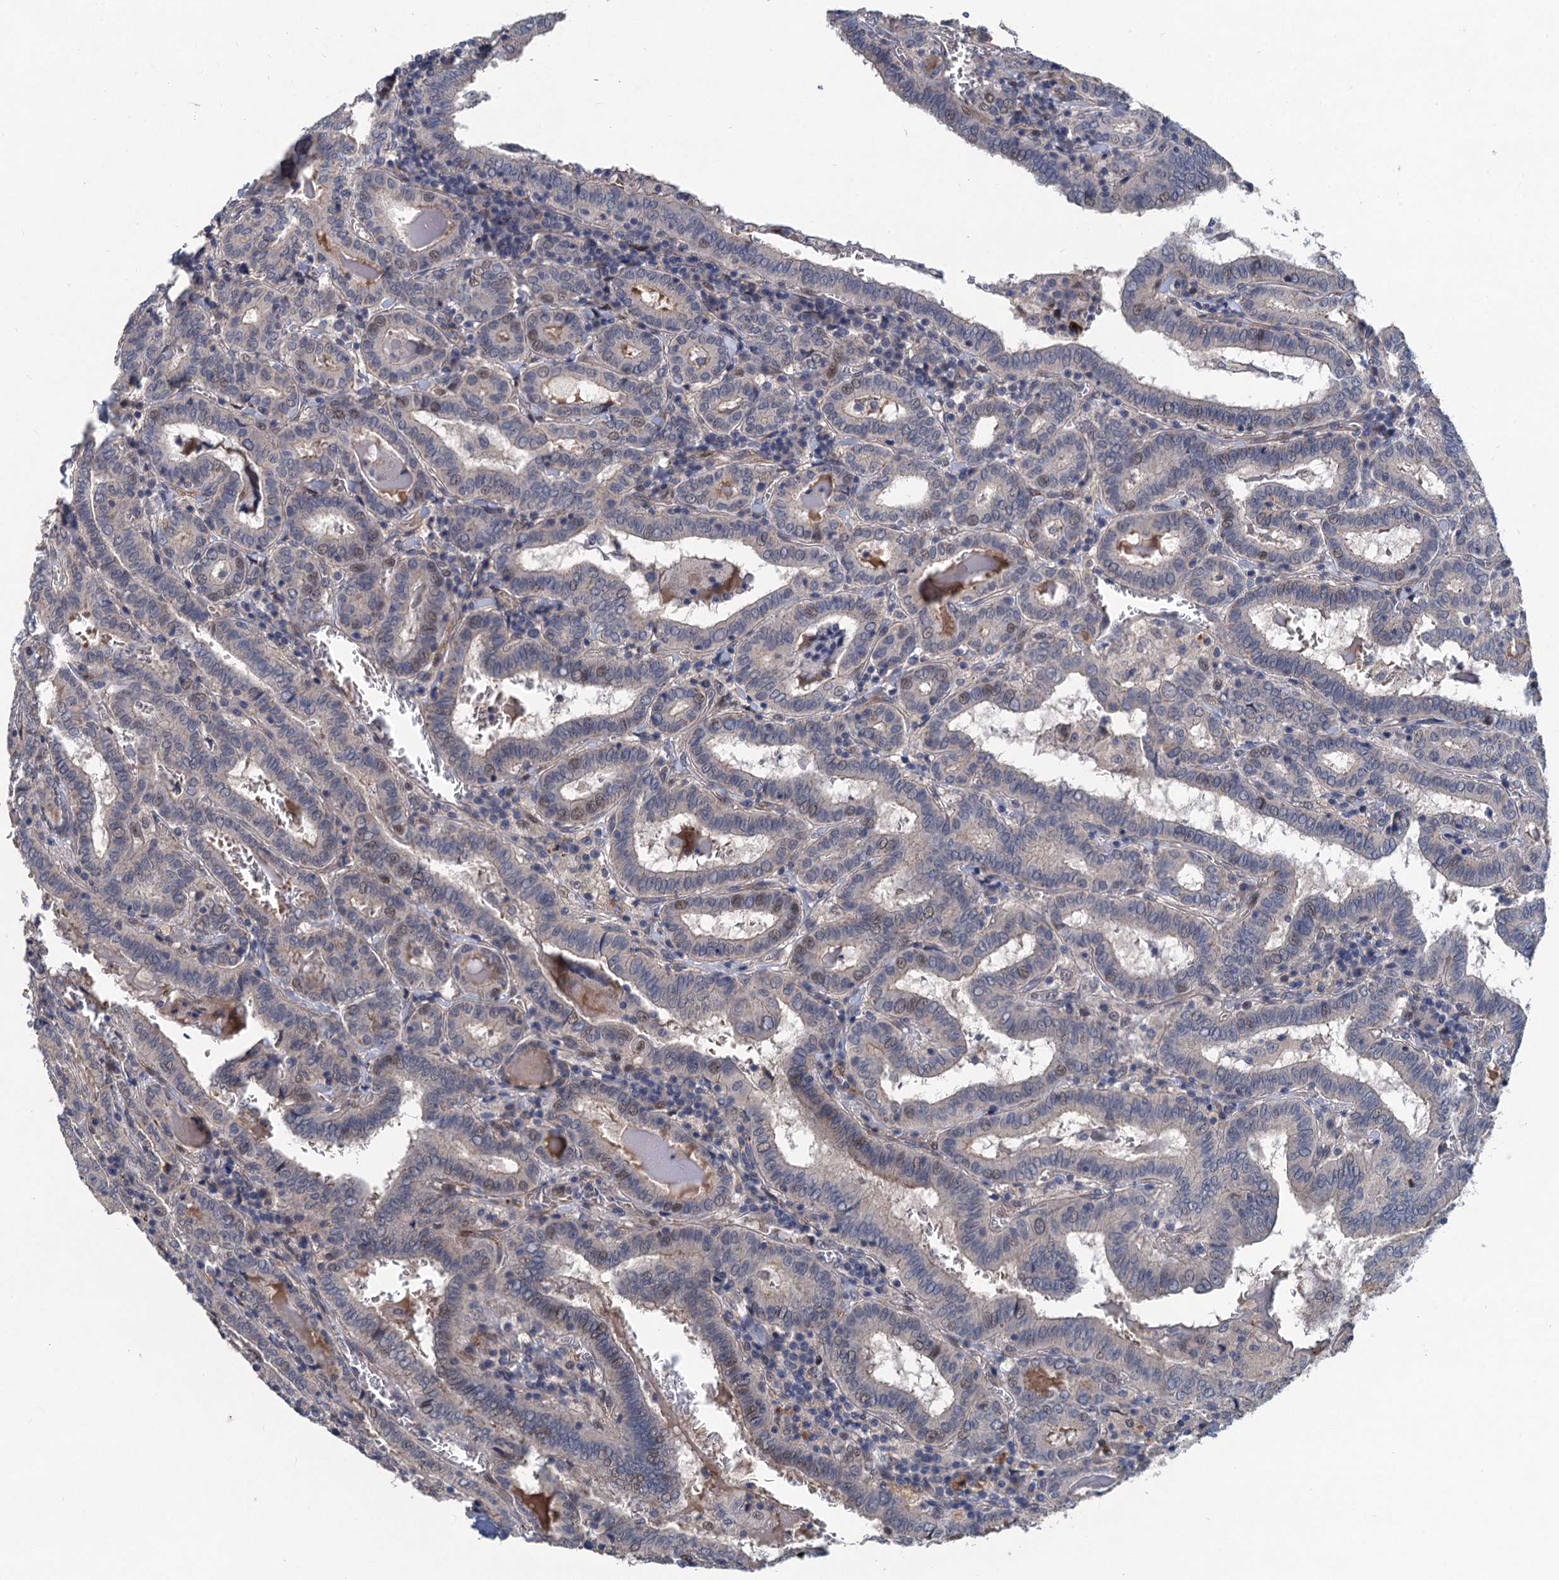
{"staining": {"intensity": "weak", "quantity": "<25%", "location": "nuclear"}, "tissue": "thyroid cancer", "cell_type": "Tumor cells", "image_type": "cancer", "snomed": [{"axis": "morphology", "description": "Papillary adenocarcinoma, NOS"}, {"axis": "topography", "description": "Thyroid gland"}], "caption": "An immunohistochemistry (IHC) histopathology image of thyroid papillary adenocarcinoma is shown. There is no staining in tumor cells of thyroid papillary adenocarcinoma.", "gene": "TRAF7", "patient": {"sex": "female", "age": 72}}